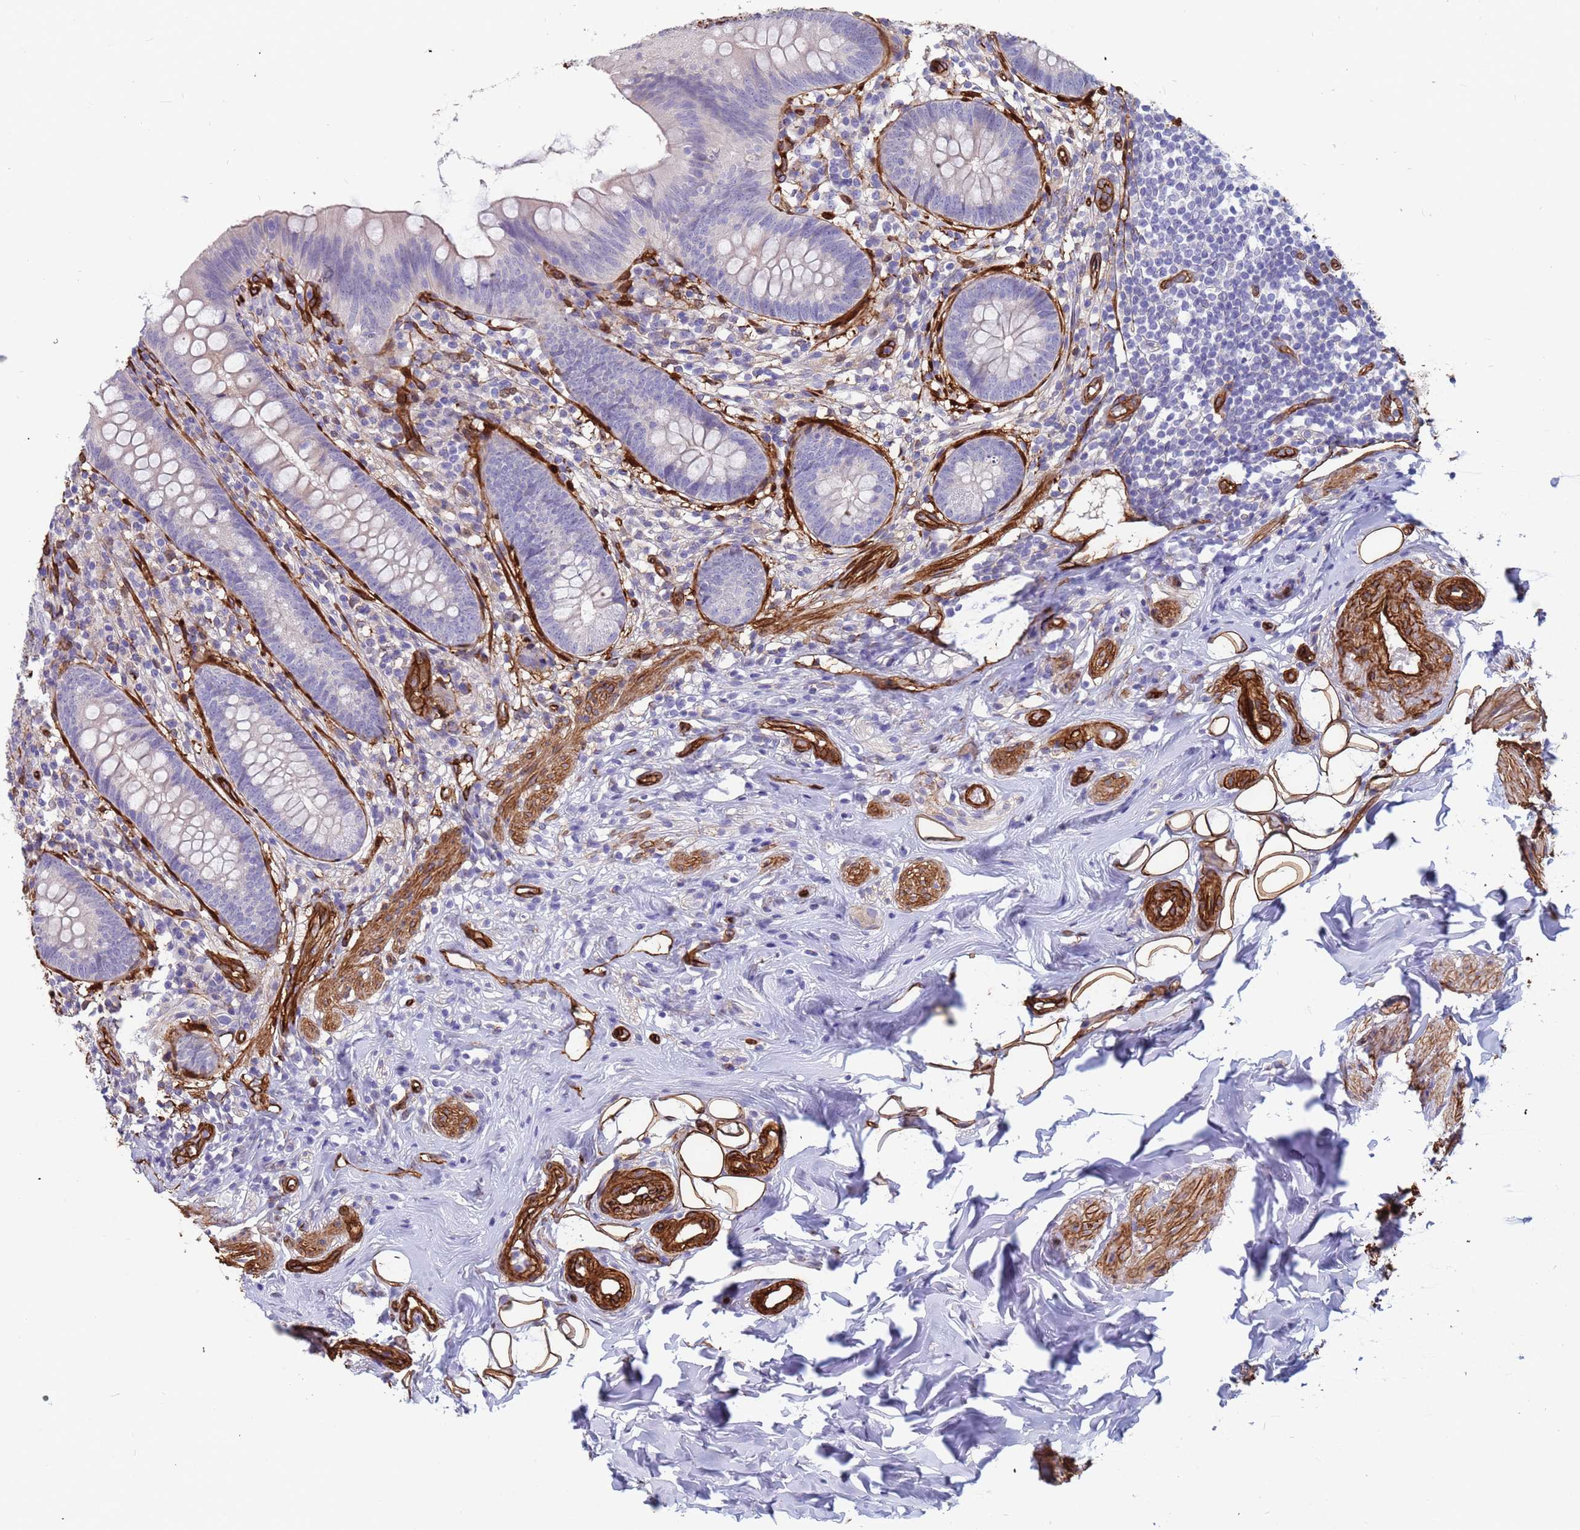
{"staining": {"intensity": "negative", "quantity": "none", "location": "none"}, "tissue": "appendix", "cell_type": "Glandular cells", "image_type": "normal", "snomed": [{"axis": "morphology", "description": "Normal tissue, NOS"}, {"axis": "topography", "description": "Appendix"}], "caption": "An immunohistochemistry (IHC) histopathology image of benign appendix is shown. There is no staining in glandular cells of appendix. The staining is performed using DAB brown chromogen with nuclei counter-stained in using hematoxylin.", "gene": "EHD2", "patient": {"sex": "female", "age": 62}}